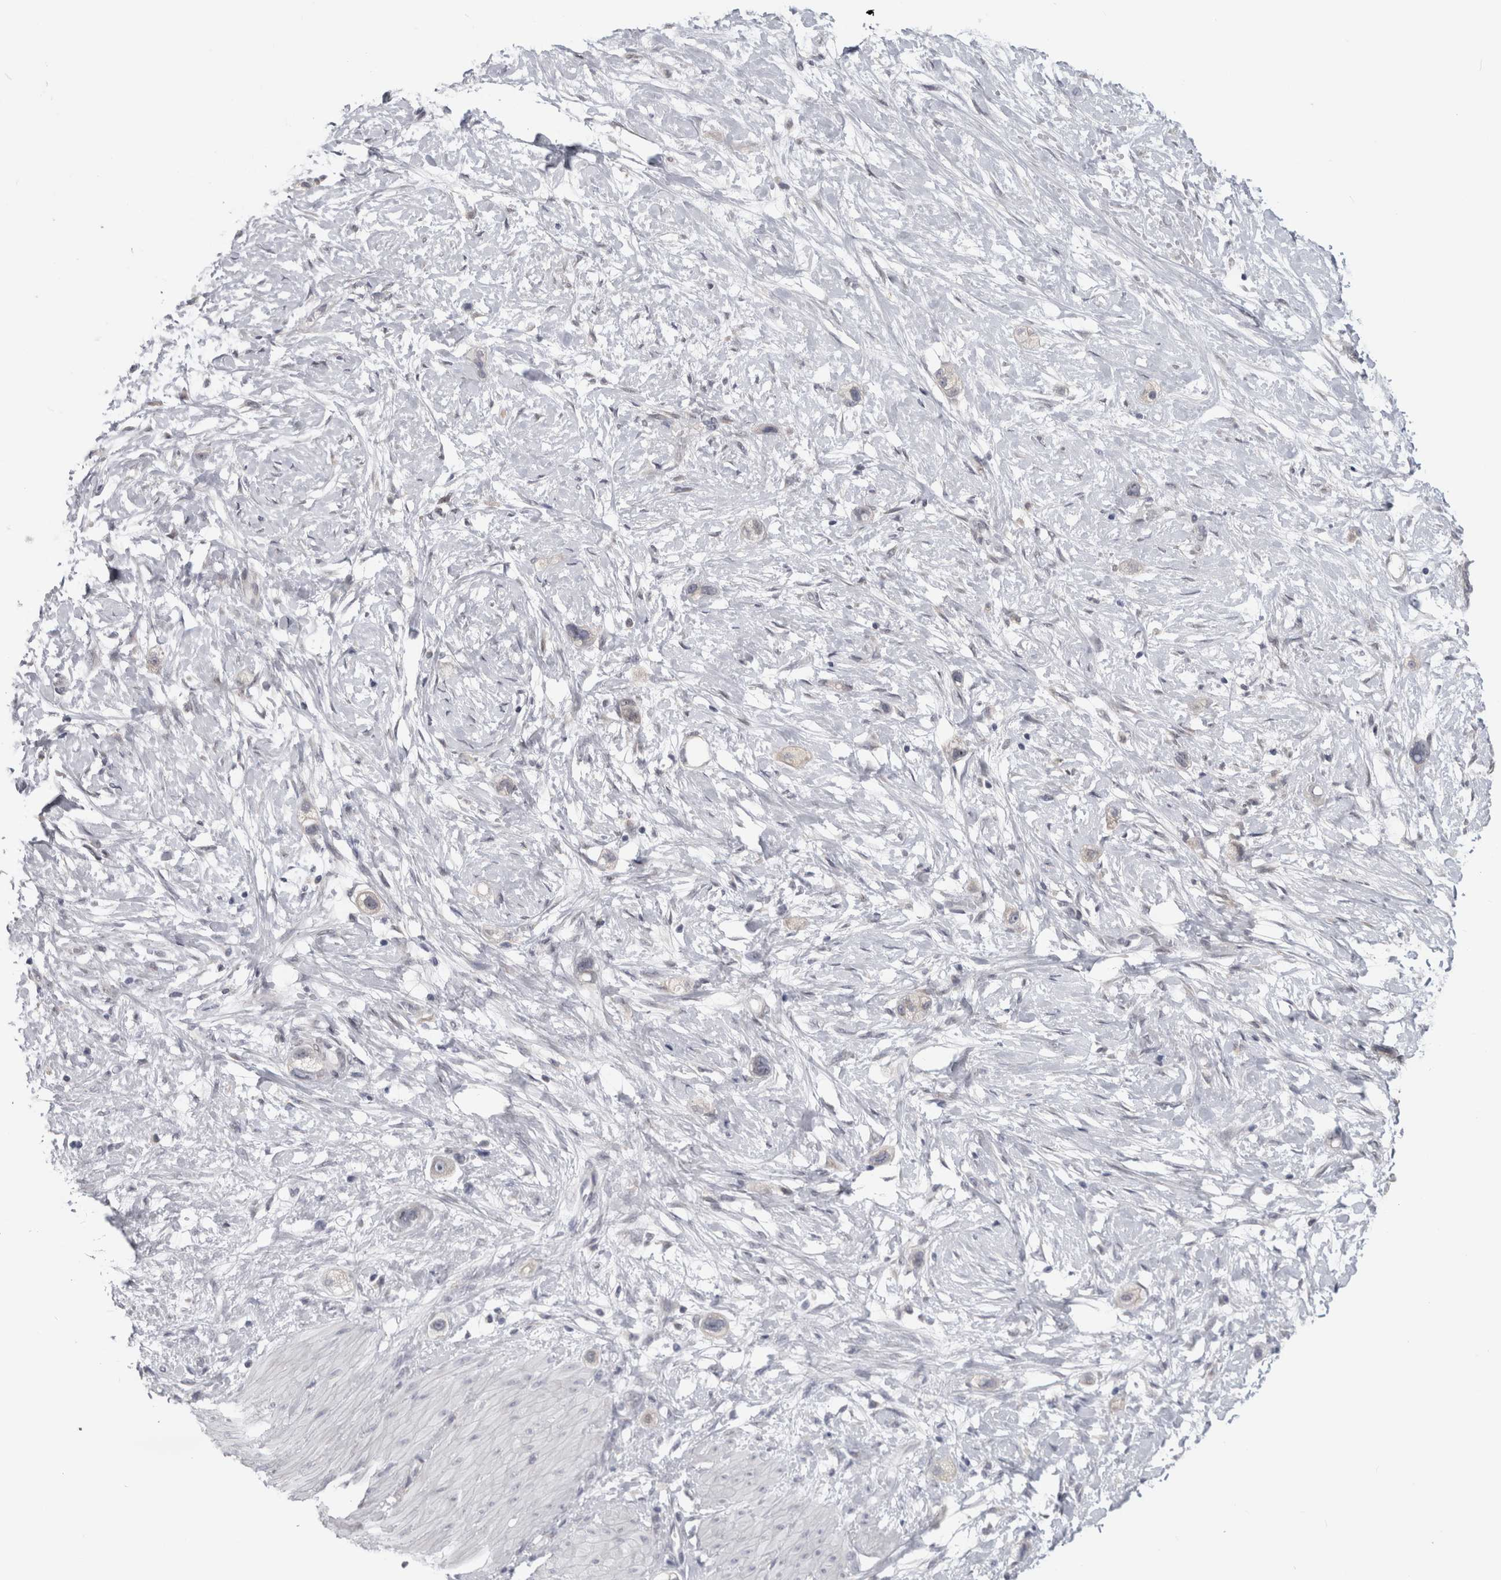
{"staining": {"intensity": "negative", "quantity": "none", "location": "none"}, "tissue": "stomach cancer", "cell_type": "Tumor cells", "image_type": "cancer", "snomed": [{"axis": "morphology", "description": "Adenocarcinoma, NOS"}, {"axis": "topography", "description": "Stomach"}, {"axis": "topography", "description": "Stomach, lower"}], "caption": "IHC of human stomach cancer (adenocarcinoma) demonstrates no expression in tumor cells. The staining was performed using DAB to visualize the protein expression in brown, while the nuclei were stained in blue with hematoxylin (Magnification: 20x).", "gene": "TMEM242", "patient": {"sex": "female", "age": 48}}